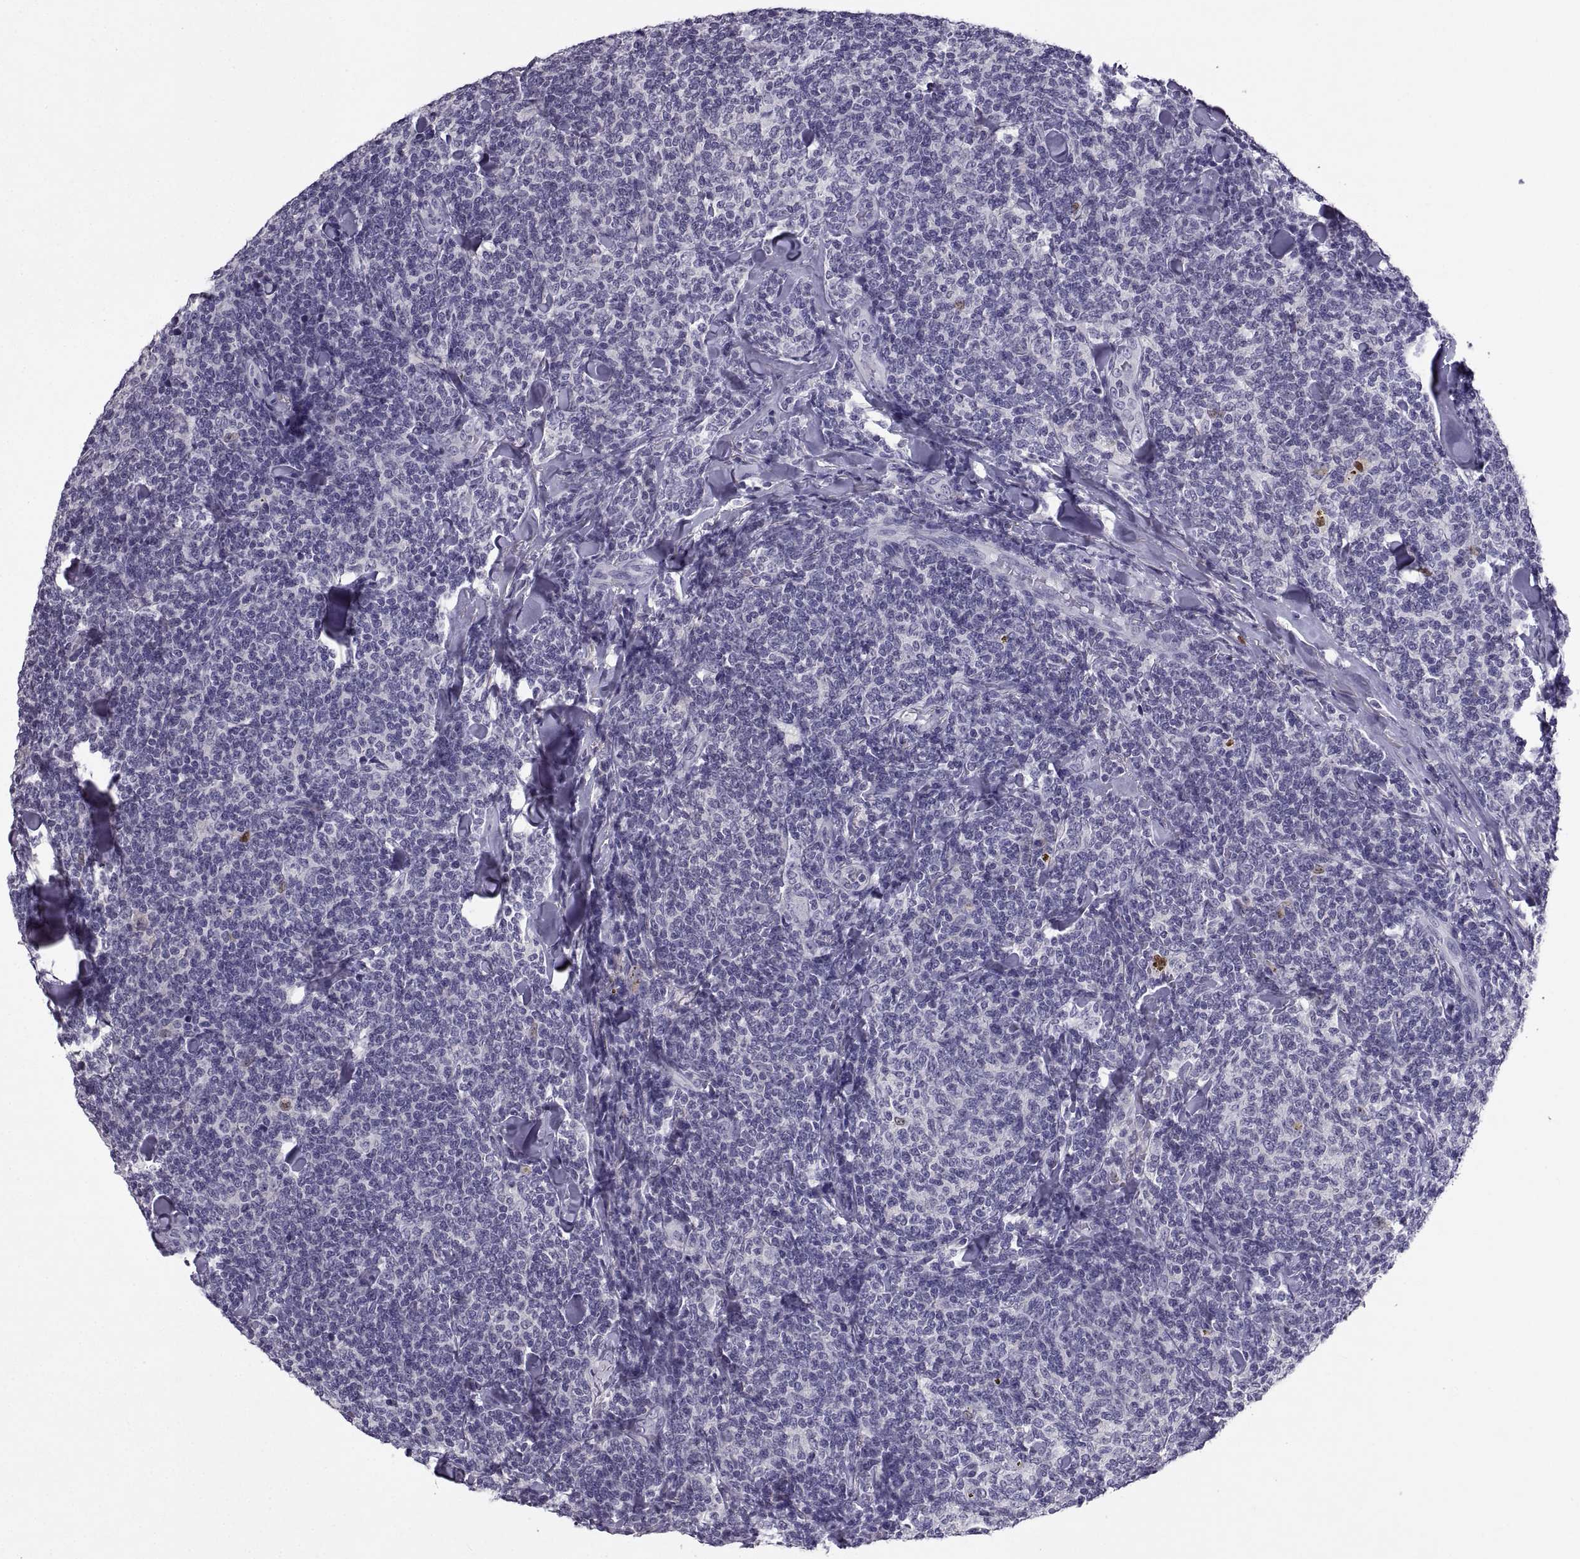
{"staining": {"intensity": "negative", "quantity": "none", "location": "none"}, "tissue": "lymphoma", "cell_type": "Tumor cells", "image_type": "cancer", "snomed": [{"axis": "morphology", "description": "Malignant lymphoma, non-Hodgkin's type, Low grade"}, {"axis": "topography", "description": "Lymph node"}], "caption": "High power microscopy photomicrograph of an immunohistochemistry photomicrograph of lymphoma, revealing no significant expression in tumor cells. (DAB (3,3'-diaminobenzidine) immunohistochemistry (IHC) visualized using brightfield microscopy, high magnification).", "gene": "SOX21", "patient": {"sex": "female", "age": 56}}